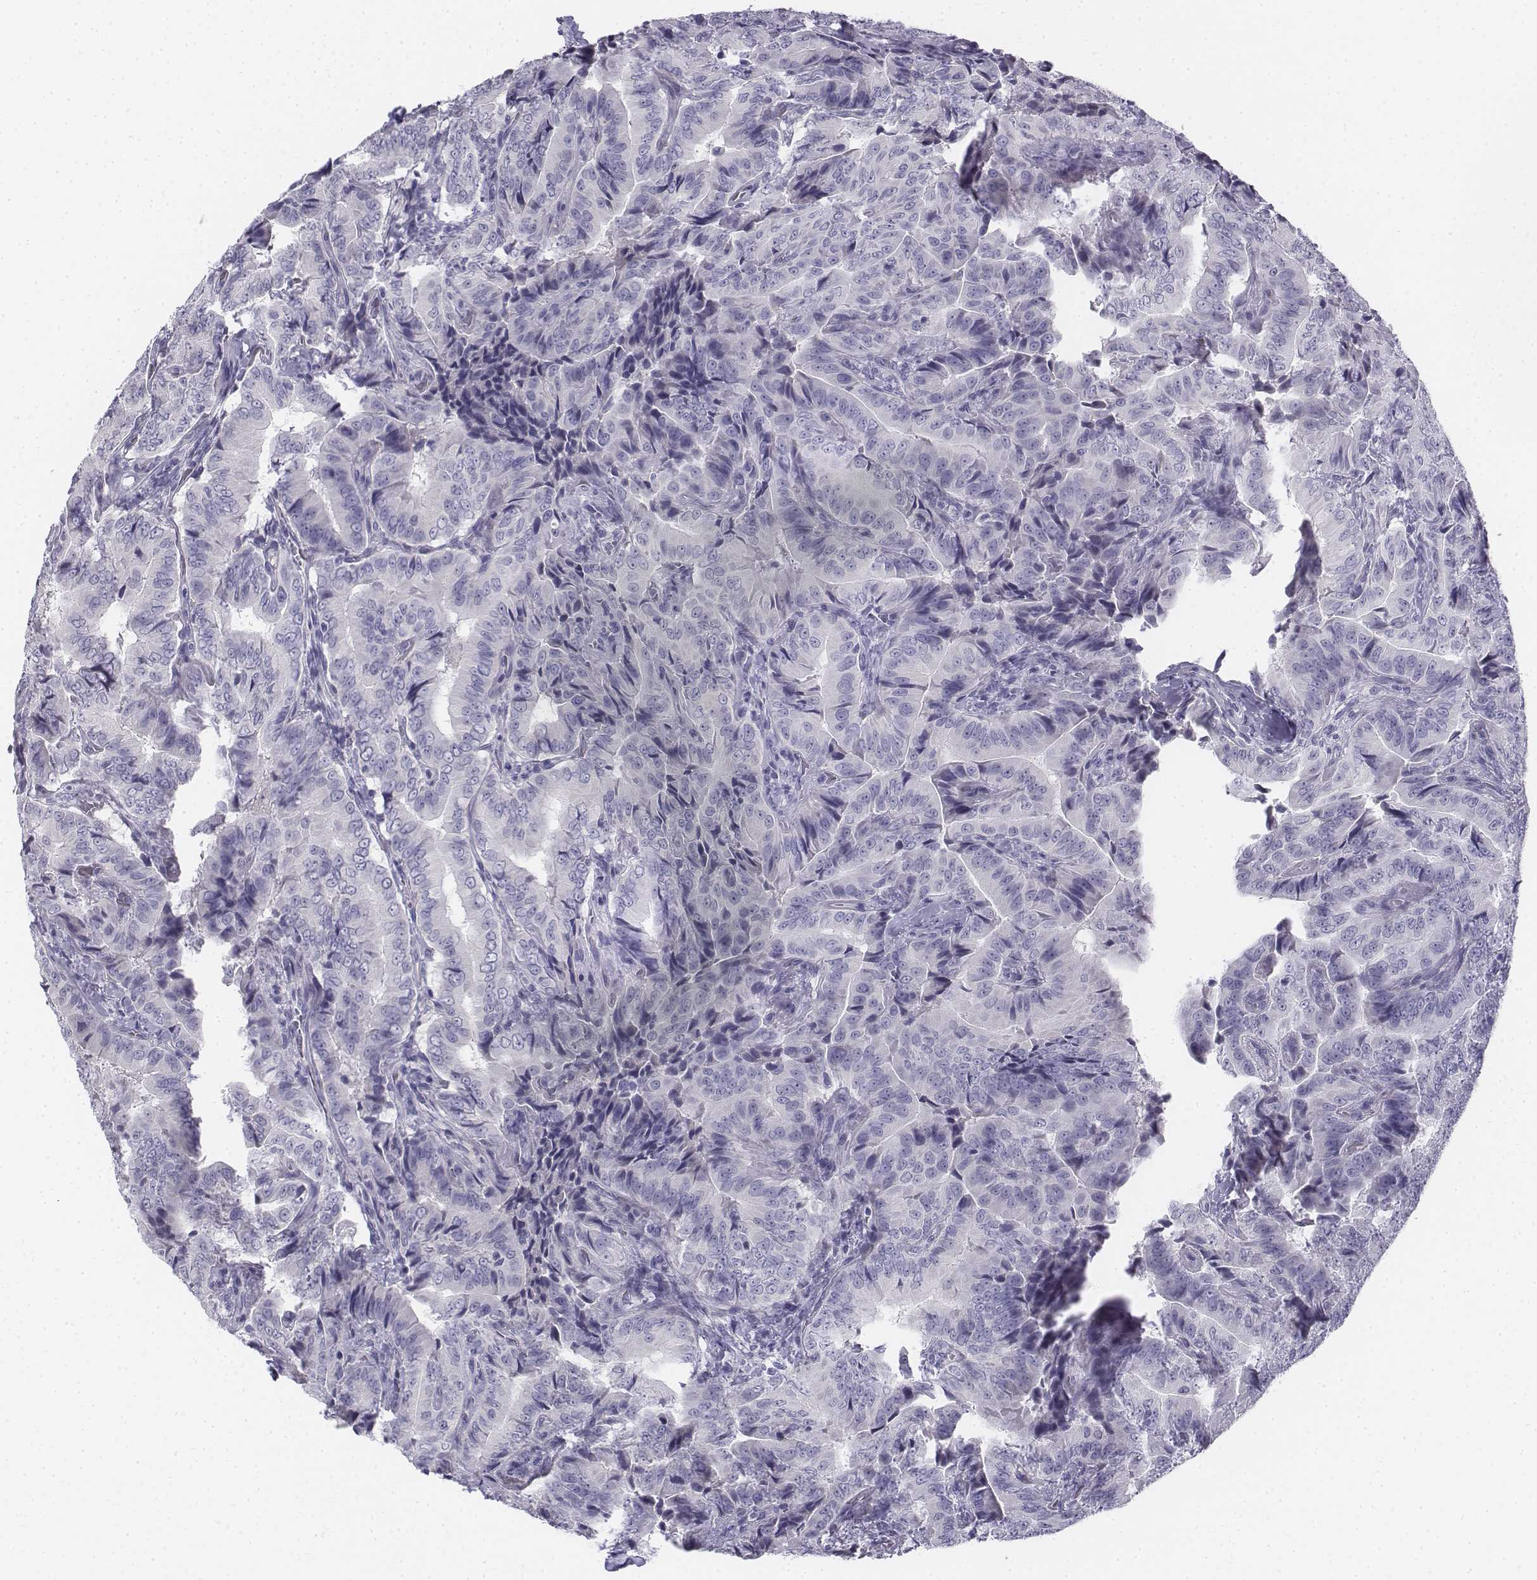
{"staining": {"intensity": "negative", "quantity": "none", "location": "none"}, "tissue": "thyroid cancer", "cell_type": "Tumor cells", "image_type": "cancer", "snomed": [{"axis": "morphology", "description": "Papillary adenocarcinoma, NOS"}, {"axis": "topography", "description": "Thyroid gland"}], "caption": "Immunohistochemistry (IHC) micrograph of neoplastic tissue: human thyroid cancer (papillary adenocarcinoma) stained with DAB (3,3'-diaminobenzidine) shows no significant protein positivity in tumor cells.", "gene": "TH", "patient": {"sex": "male", "age": 61}}